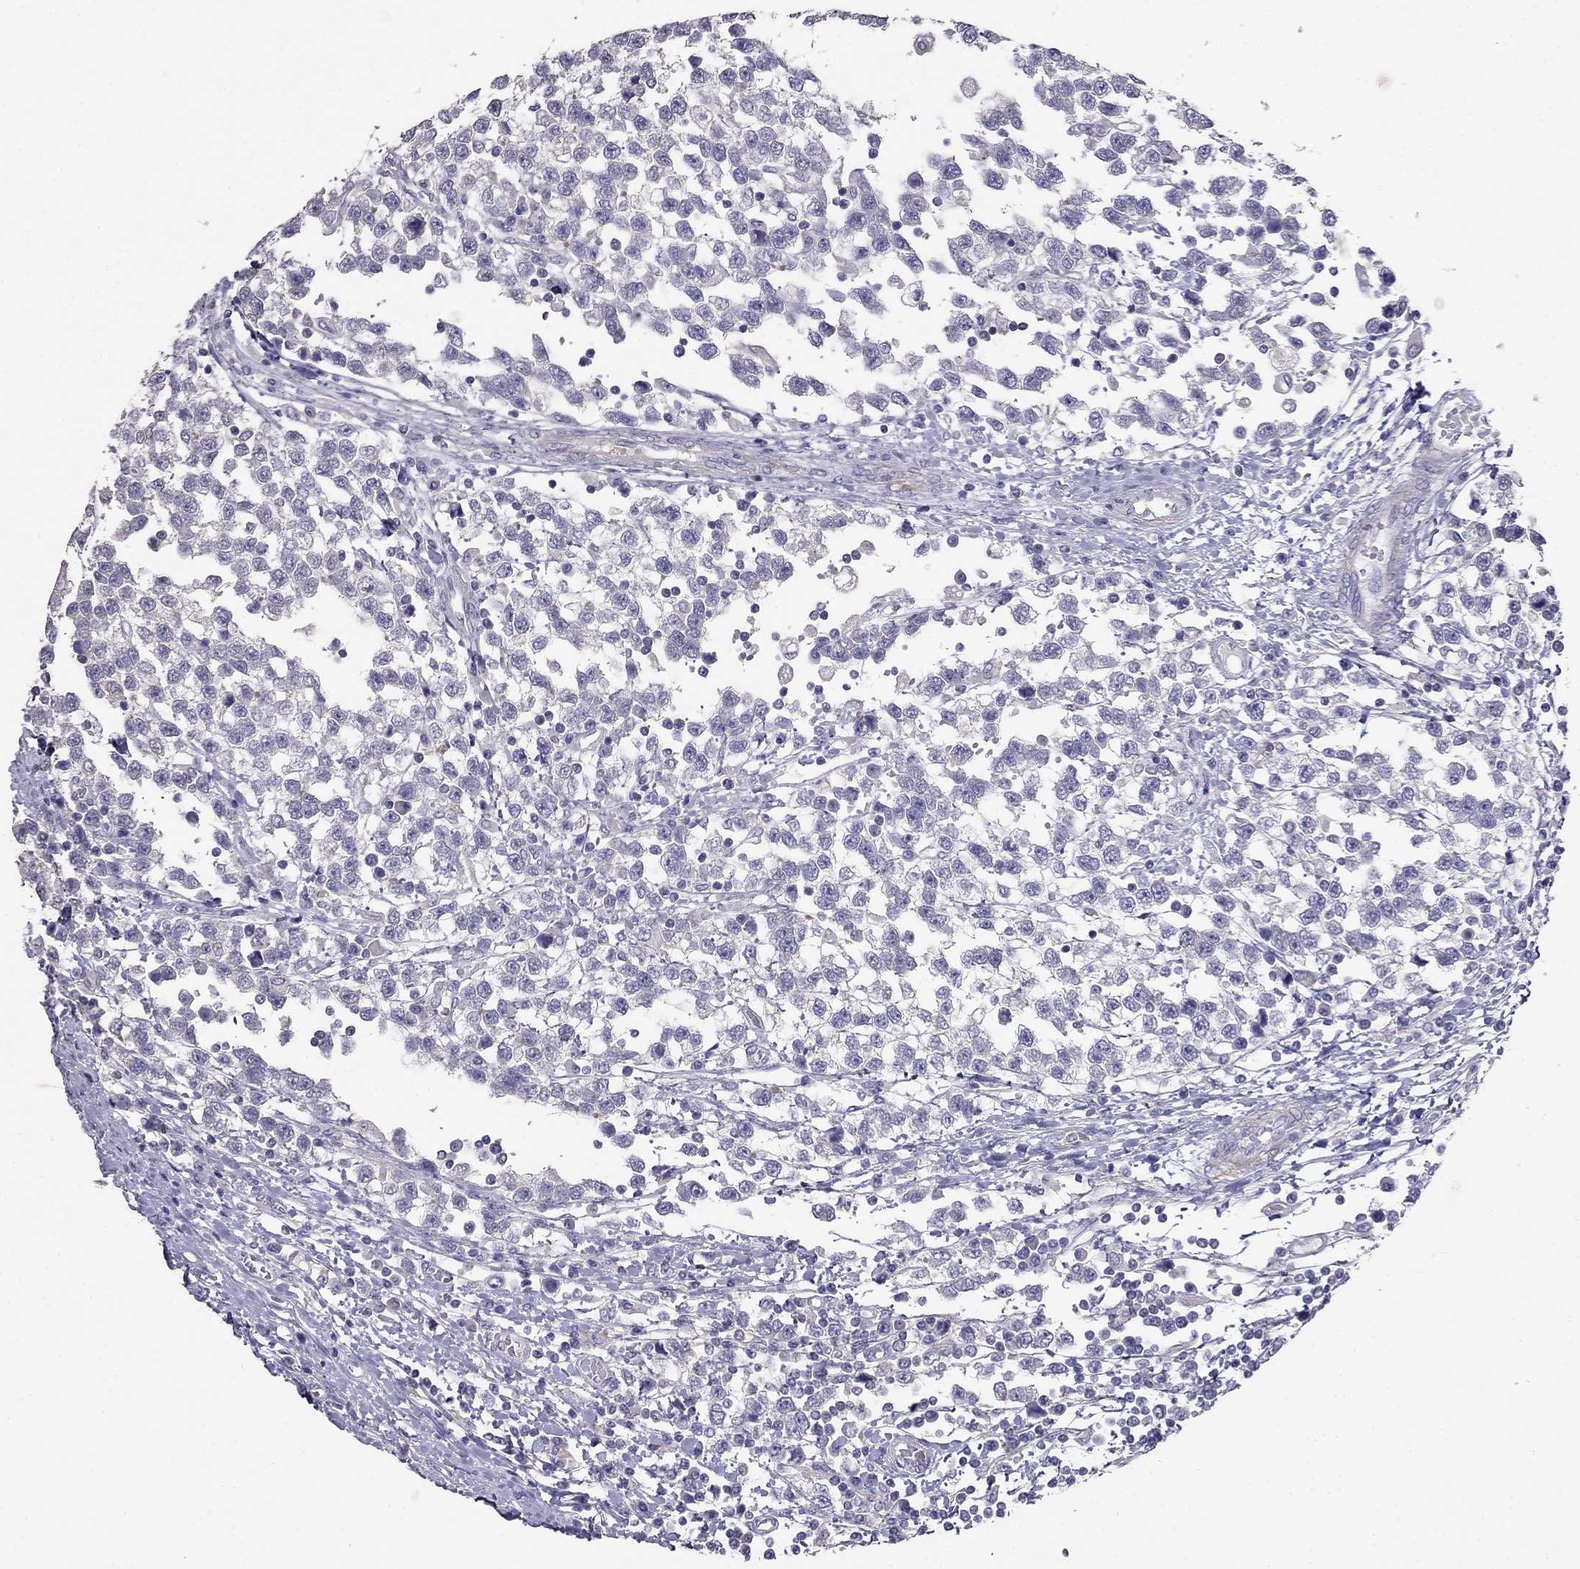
{"staining": {"intensity": "negative", "quantity": "none", "location": "none"}, "tissue": "testis cancer", "cell_type": "Tumor cells", "image_type": "cancer", "snomed": [{"axis": "morphology", "description": "Seminoma, NOS"}, {"axis": "topography", "description": "Testis"}], "caption": "Tumor cells show no significant expression in testis cancer.", "gene": "LY6H", "patient": {"sex": "male", "age": 34}}